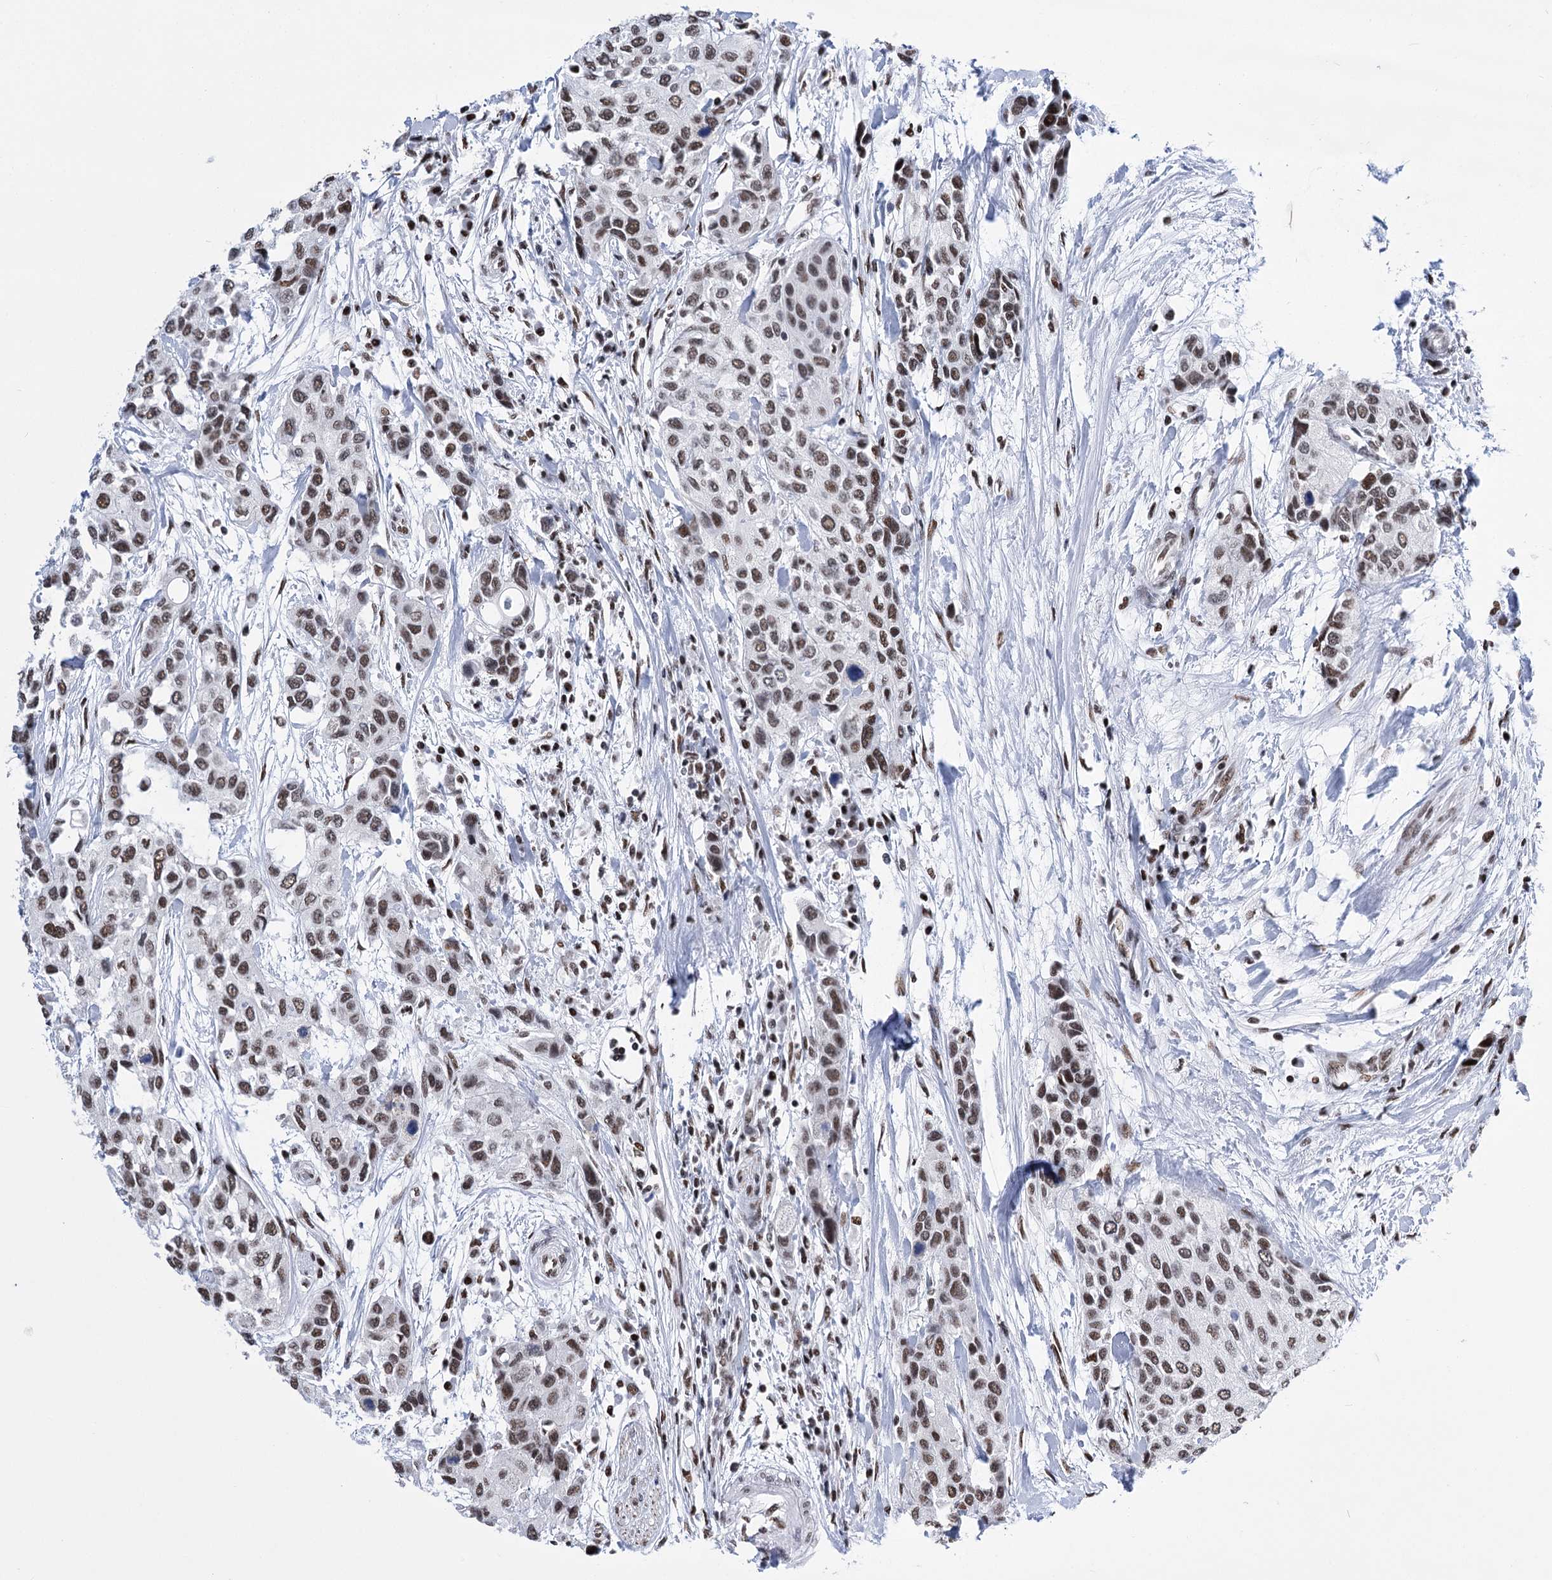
{"staining": {"intensity": "weak", "quantity": ">75%", "location": "nuclear"}, "tissue": "urothelial cancer", "cell_type": "Tumor cells", "image_type": "cancer", "snomed": [{"axis": "morphology", "description": "Normal tissue, NOS"}, {"axis": "morphology", "description": "Urothelial carcinoma, High grade"}, {"axis": "topography", "description": "Vascular tissue"}, {"axis": "topography", "description": "Urinary bladder"}], "caption": "Urothelial carcinoma (high-grade) tissue exhibits weak nuclear positivity in about >75% of tumor cells", "gene": "POU4F3", "patient": {"sex": "female", "age": 56}}